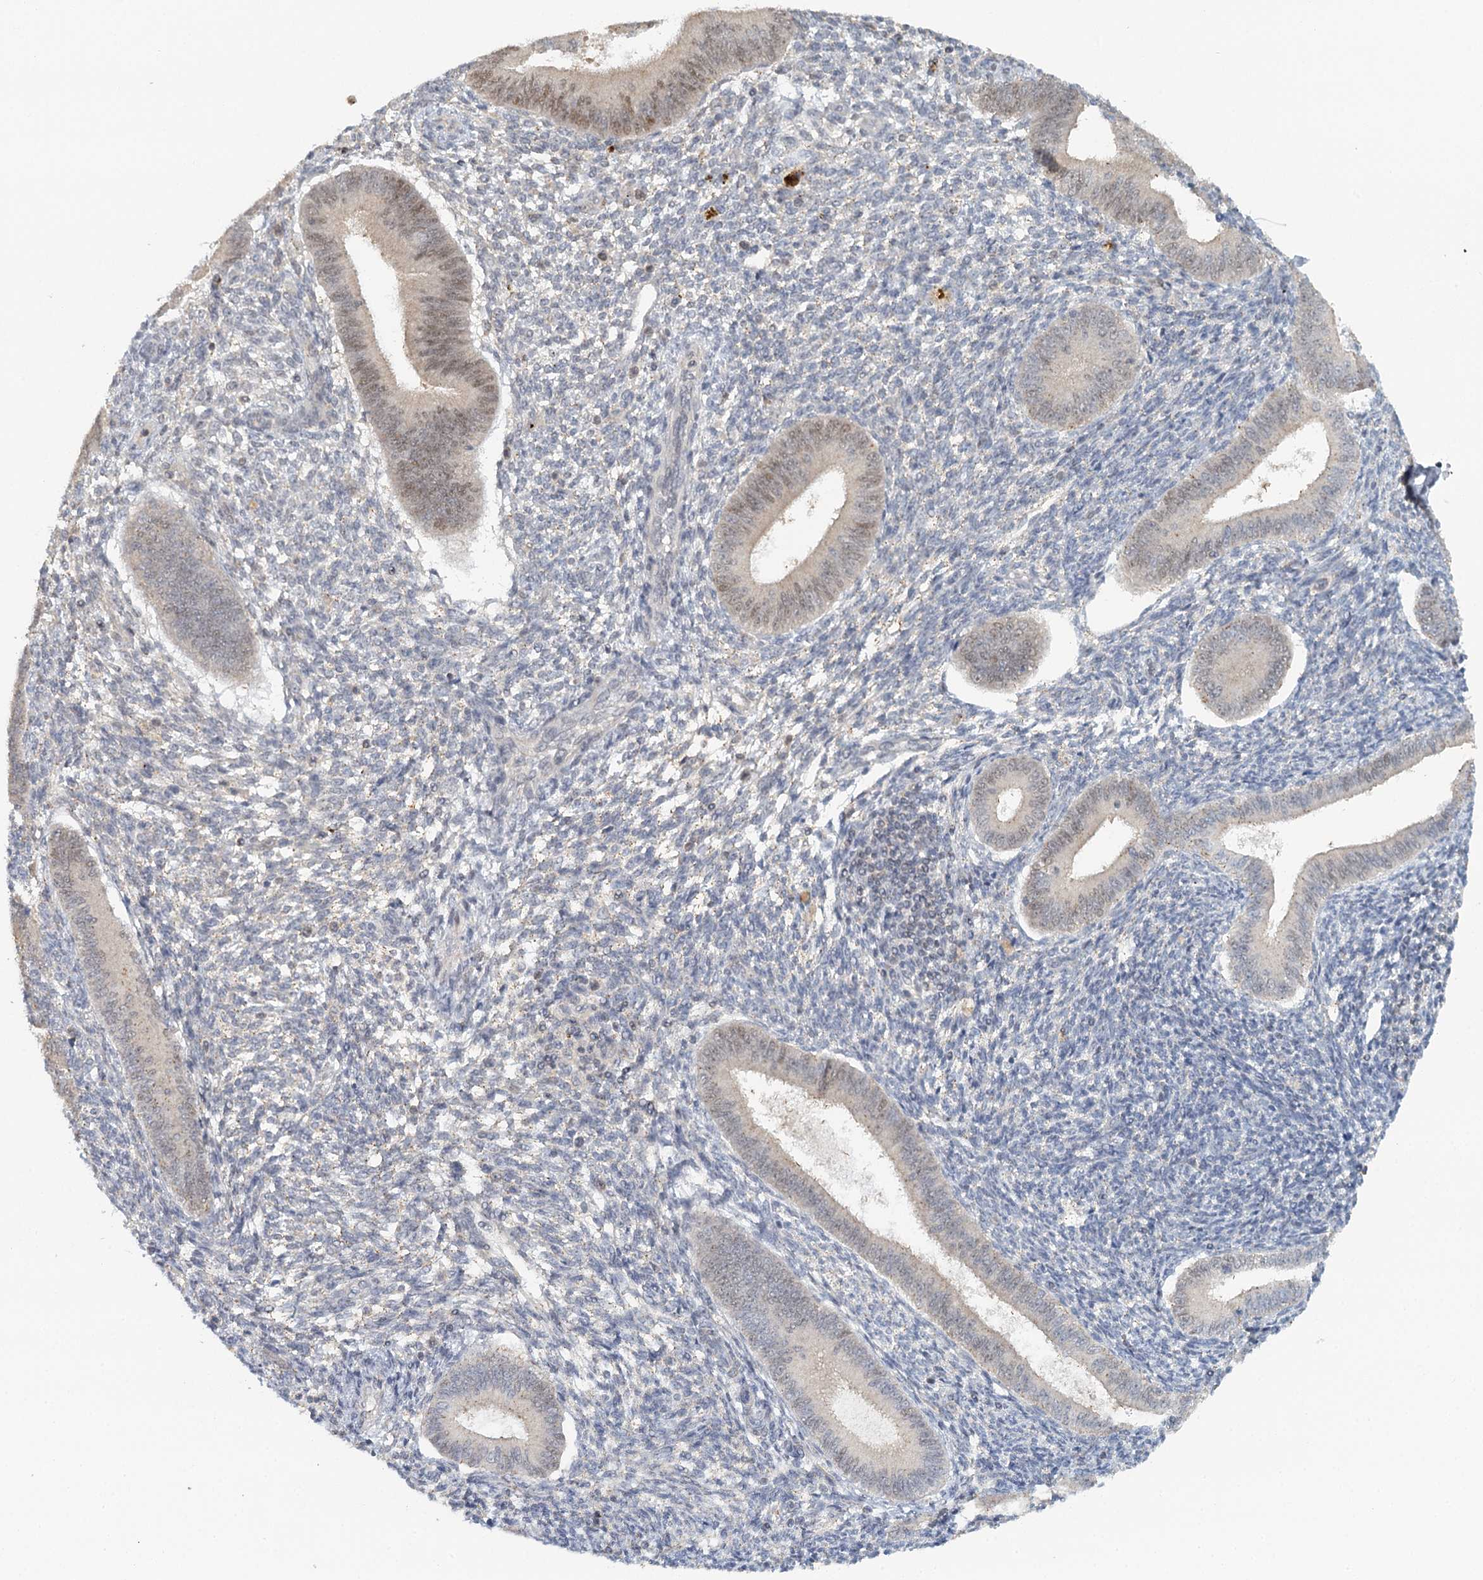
{"staining": {"intensity": "moderate", "quantity": "<25%", "location": "nuclear"}, "tissue": "endometrium", "cell_type": "Cells in endometrial stroma", "image_type": "normal", "snomed": [{"axis": "morphology", "description": "Normal tissue, NOS"}, {"axis": "topography", "description": "Uterus"}, {"axis": "topography", "description": "Endometrium"}], "caption": "High-power microscopy captured an immunohistochemistry (IHC) micrograph of unremarkable endometrium, revealing moderate nuclear positivity in approximately <25% of cells in endometrial stroma.", "gene": "GPATCH11", "patient": {"sex": "female", "age": 48}}